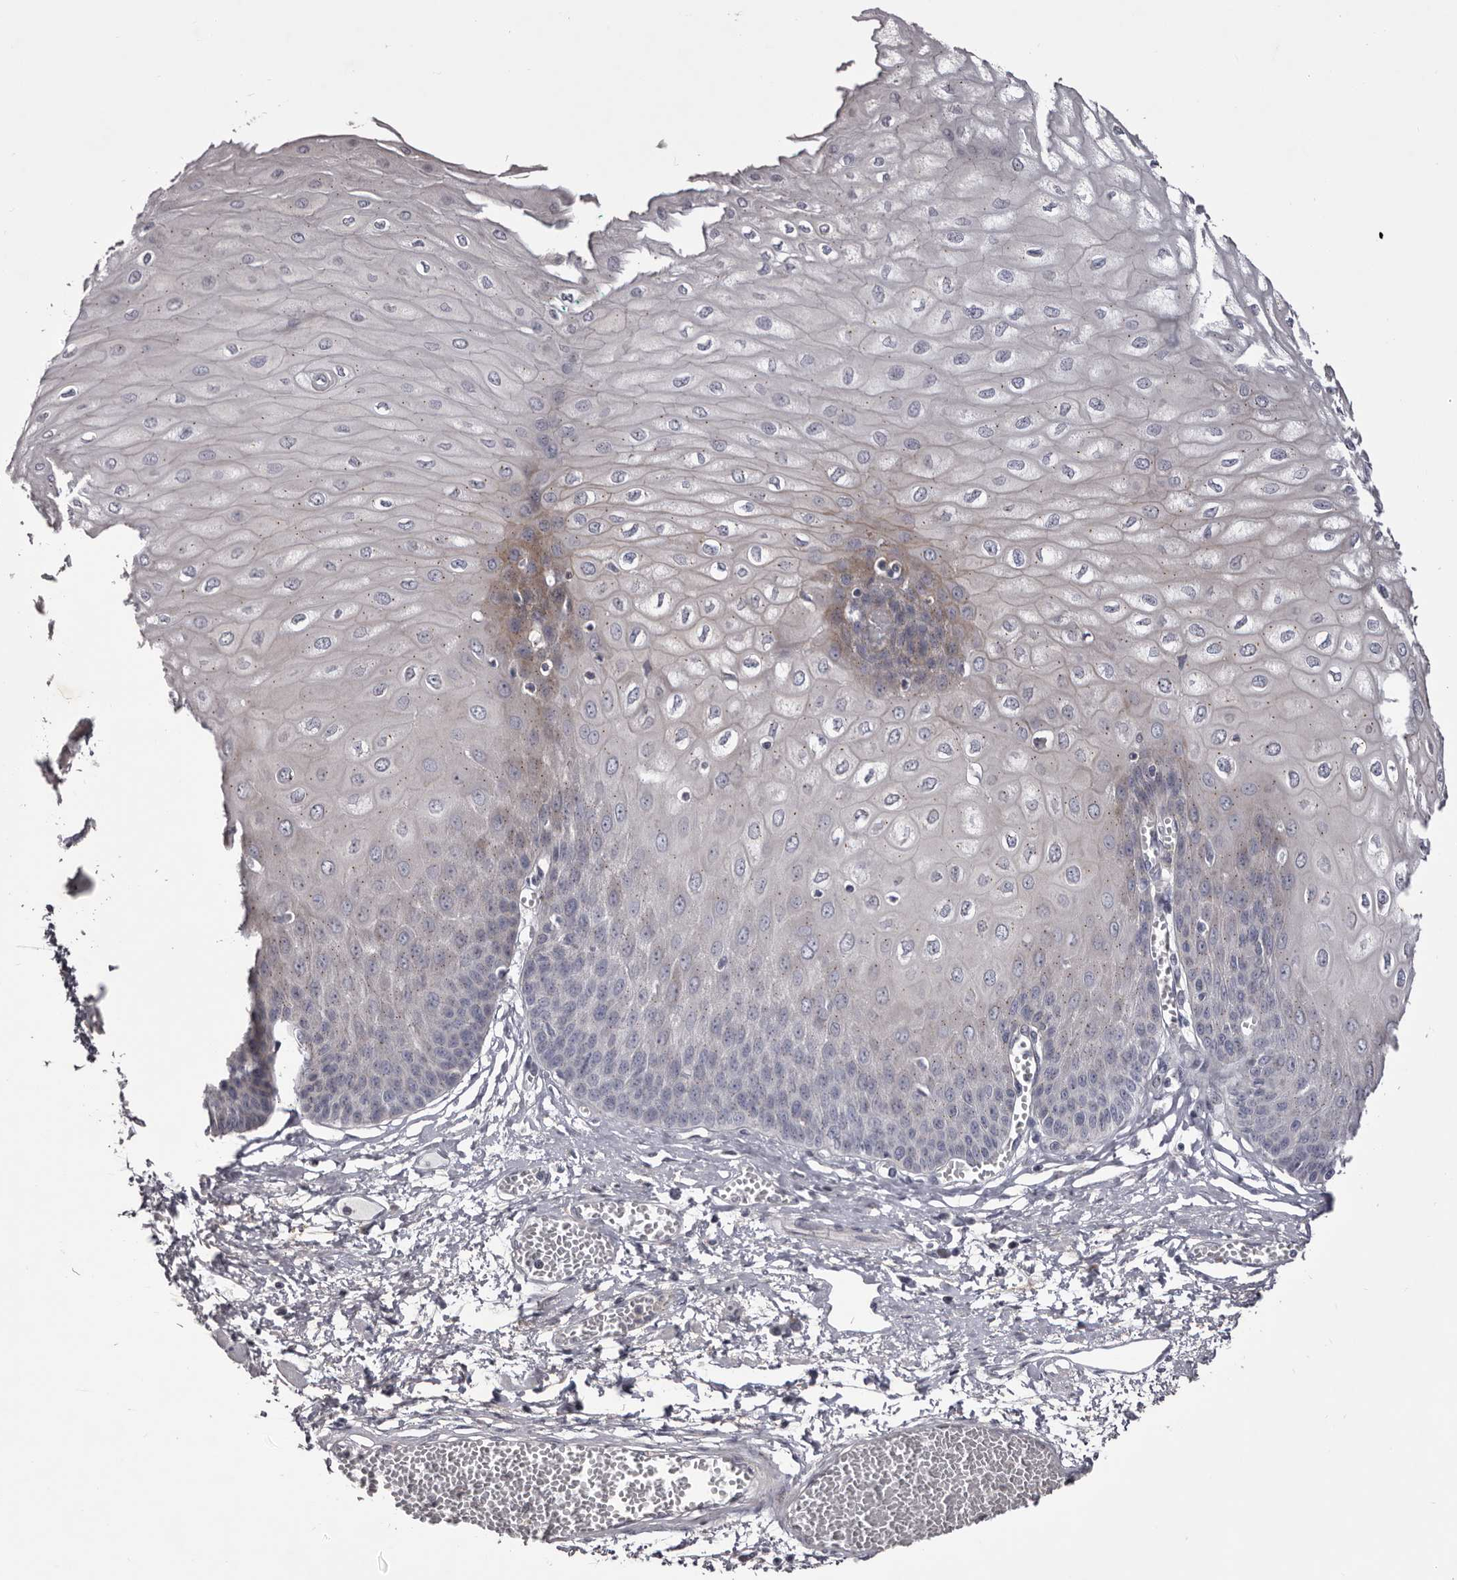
{"staining": {"intensity": "moderate", "quantity": "<25%", "location": "cytoplasmic/membranous"}, "tissue": "esophagus", "cell_type": "Squamous epithelial cells", "image_type": "normal", "snomed": [{"axis": "morphology", "description": "Normal tissue, NOS"}, {"axis": "topography", "description": "Esophagus"}], "caption": "Brown immunohistochemical staining in normal human esophagus reveals moderate cytoplasmic/membranous expression in about <25% of squamous epithelial cells.", "gene": "PEG10", "patient": {"sex": "male", "age": 60}}